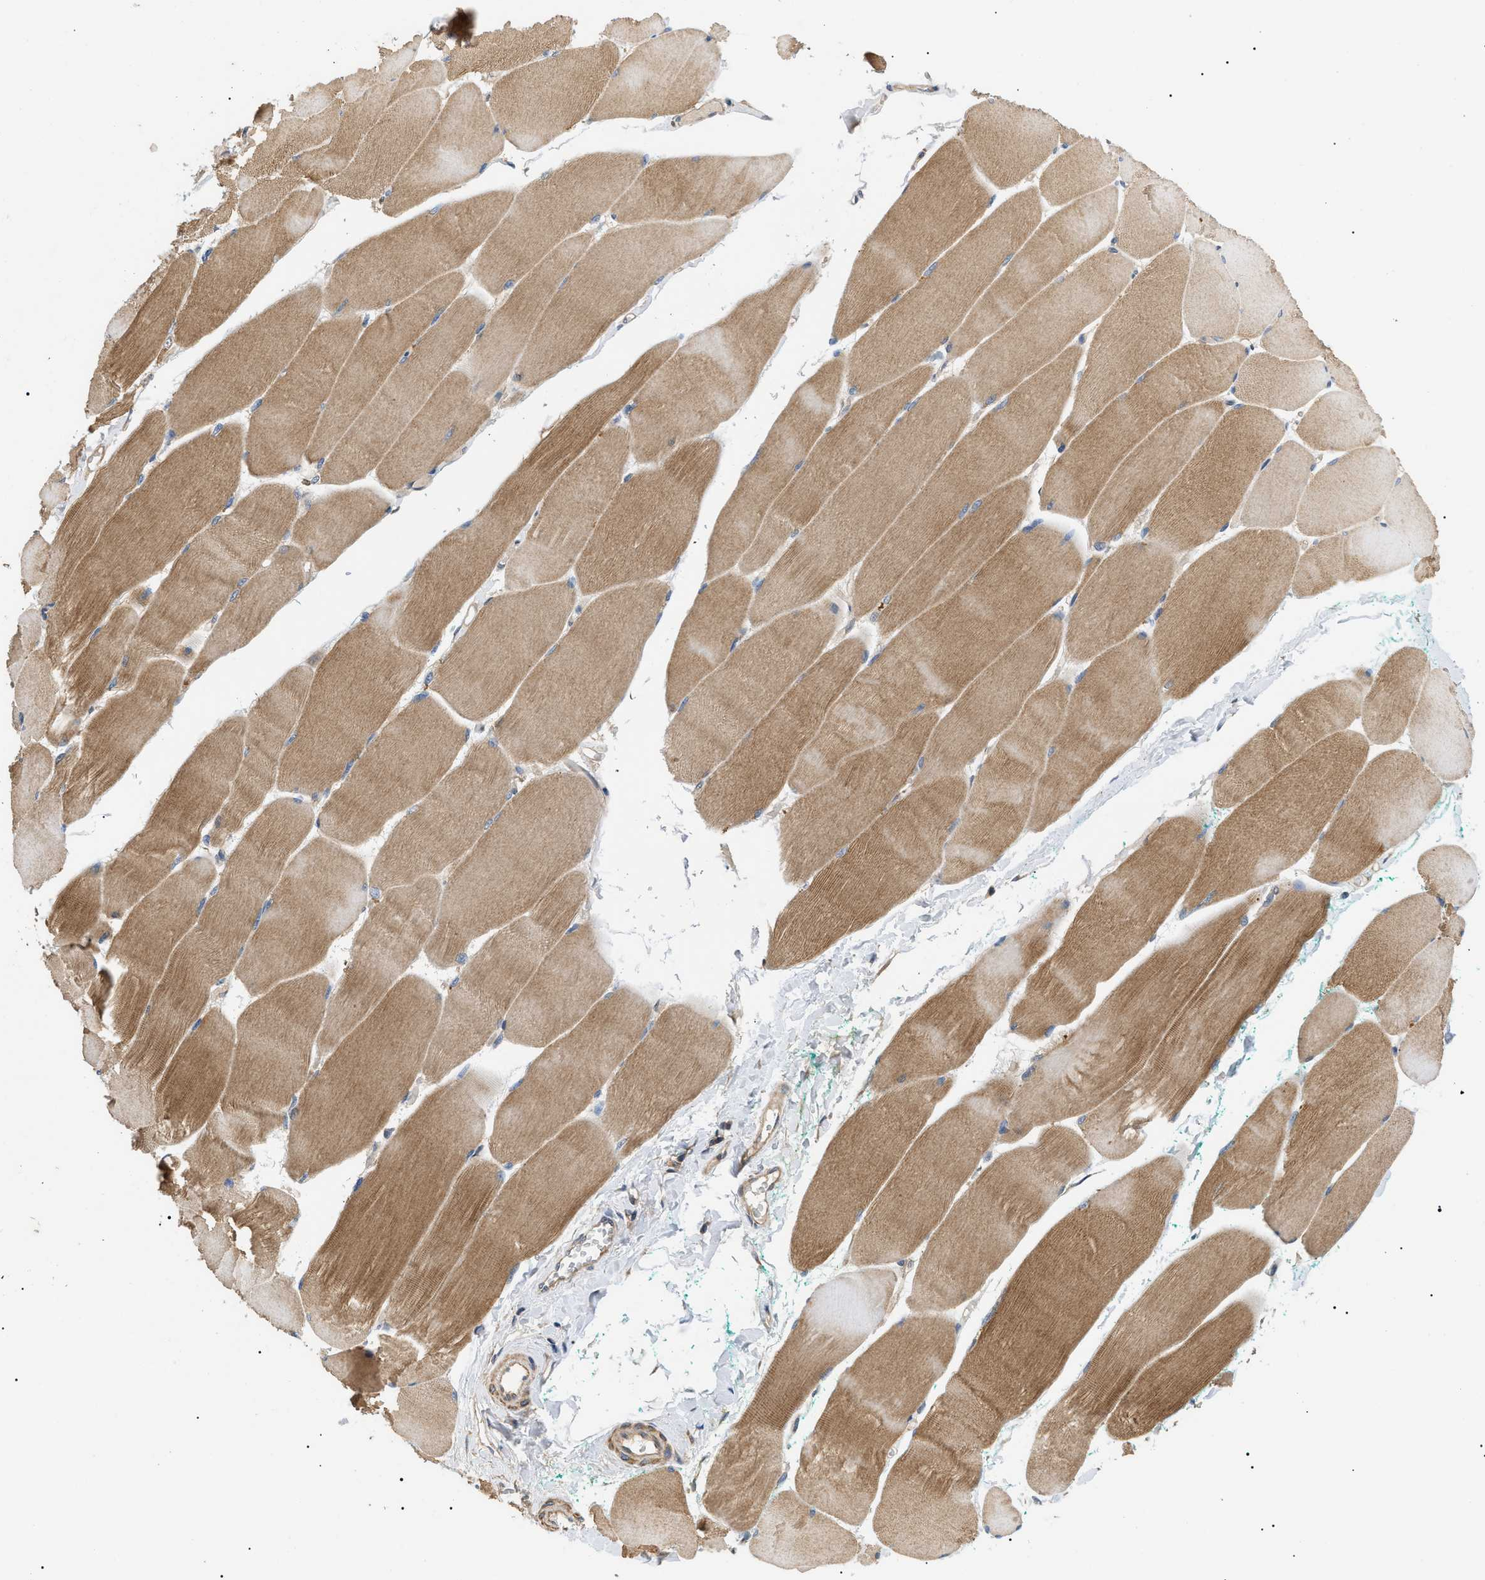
{"staining": {"intensity": "moderate", "quantity": ">75%", "location": "cytoplasmic/membranous"}, "tissue": "skeletal muscle", "cell_type": "Myocytes", "image_type": "normal", "snomed": [{"axis": "morphology", "description": "Normal tissue, NOS"}, {"axis": "morphology", "description": "Squamous cell carcinoma, NOS"}, {"axis": "topography", "description": "Skeletal muscle"}], "caption": "Skeletal muscle was stained to show a protein in brown. There is medium levels of moderate cytoplasmic/membranous positivity in approximately >75% of myocytes. (brown staining indicates protein expression, while blue staining denotes nuclei).", "gene": "PPM1B", "patient": {"sex": "male", "age": 51}}